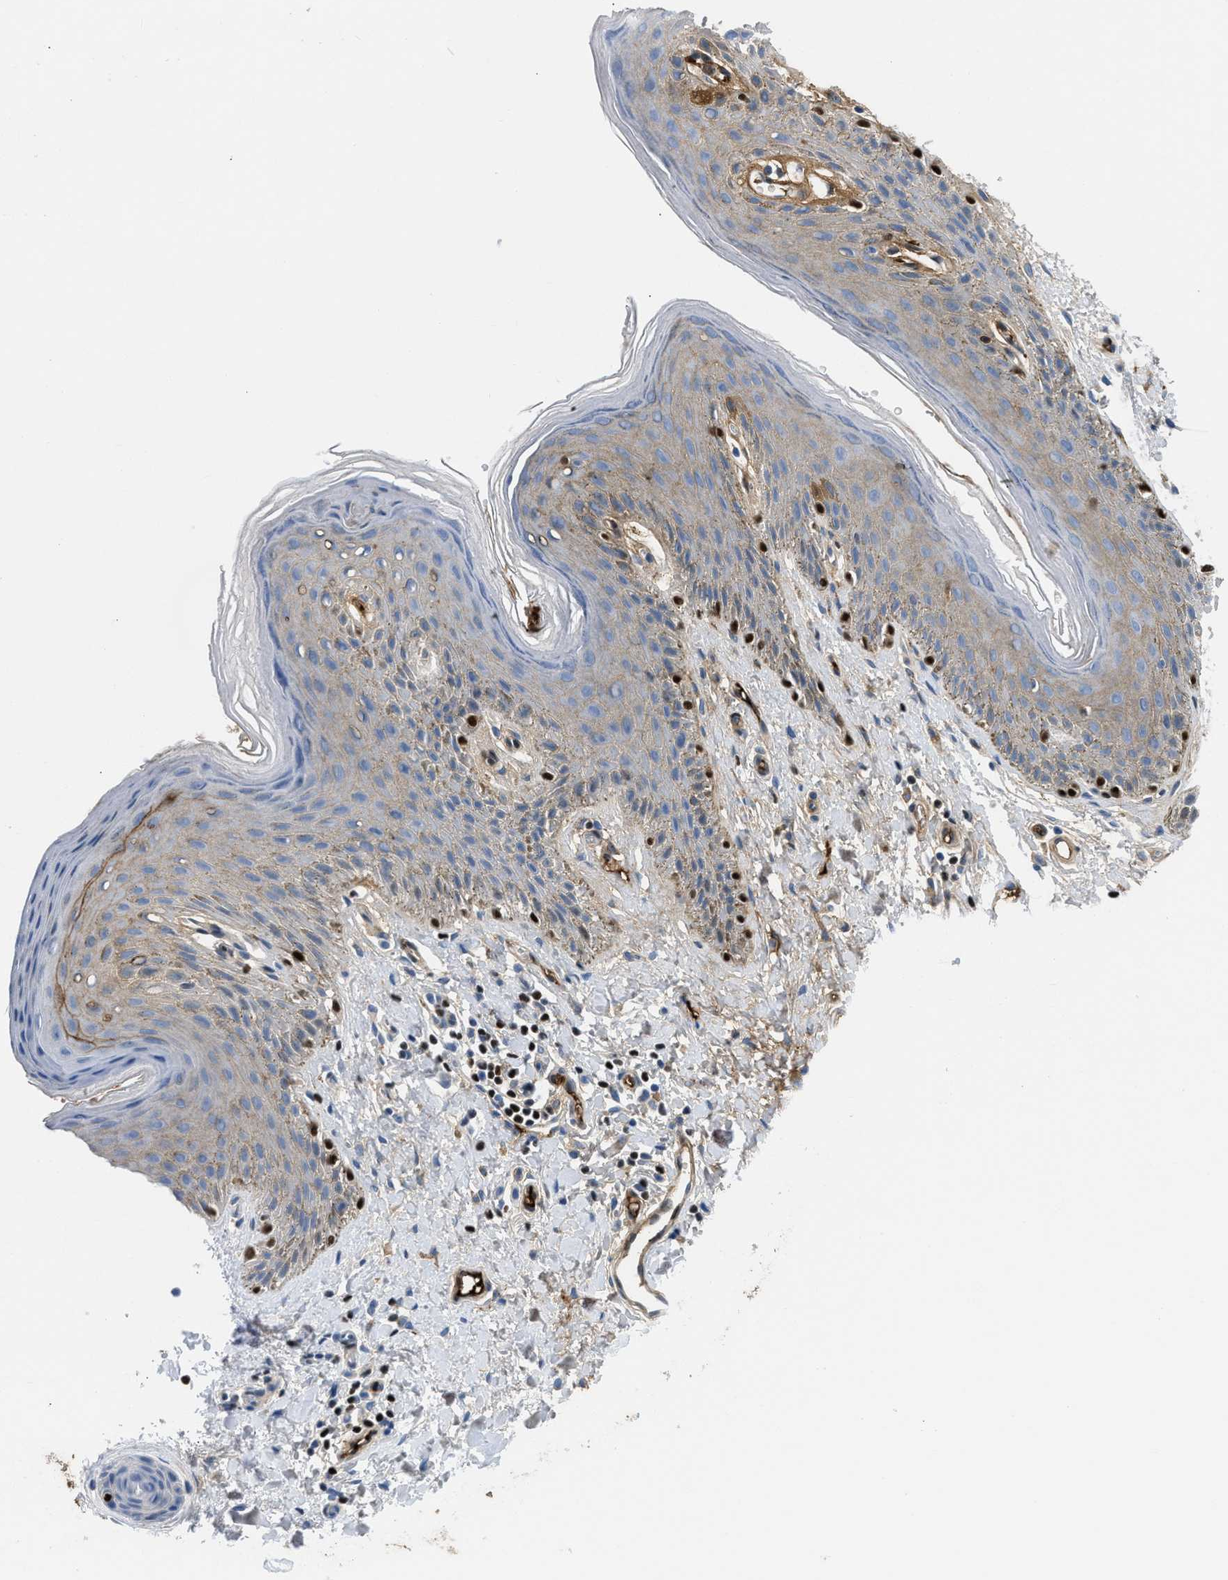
{"staining": {"intensity": "moderate", "quantity": "<25%", "location": "cytoplasmic/membranous,nuclear"}, "tissue": "skin", "cell_type": "Epidermal cells", "image_type": "normal", "snomed": [{"axis": "morphology", "description": "Normal tissue, NOS"}, {"axis": "topography", "description": "Anal"}], "caption": "High-power microscopy captured an IHC micrograph of normal skin, revealing moderate cytoplasmic/membranous,nuclear positivity in about <25% of epidermal cells.", "gene": "LEF1", "patient": {"sex": "male", "age": 44}}